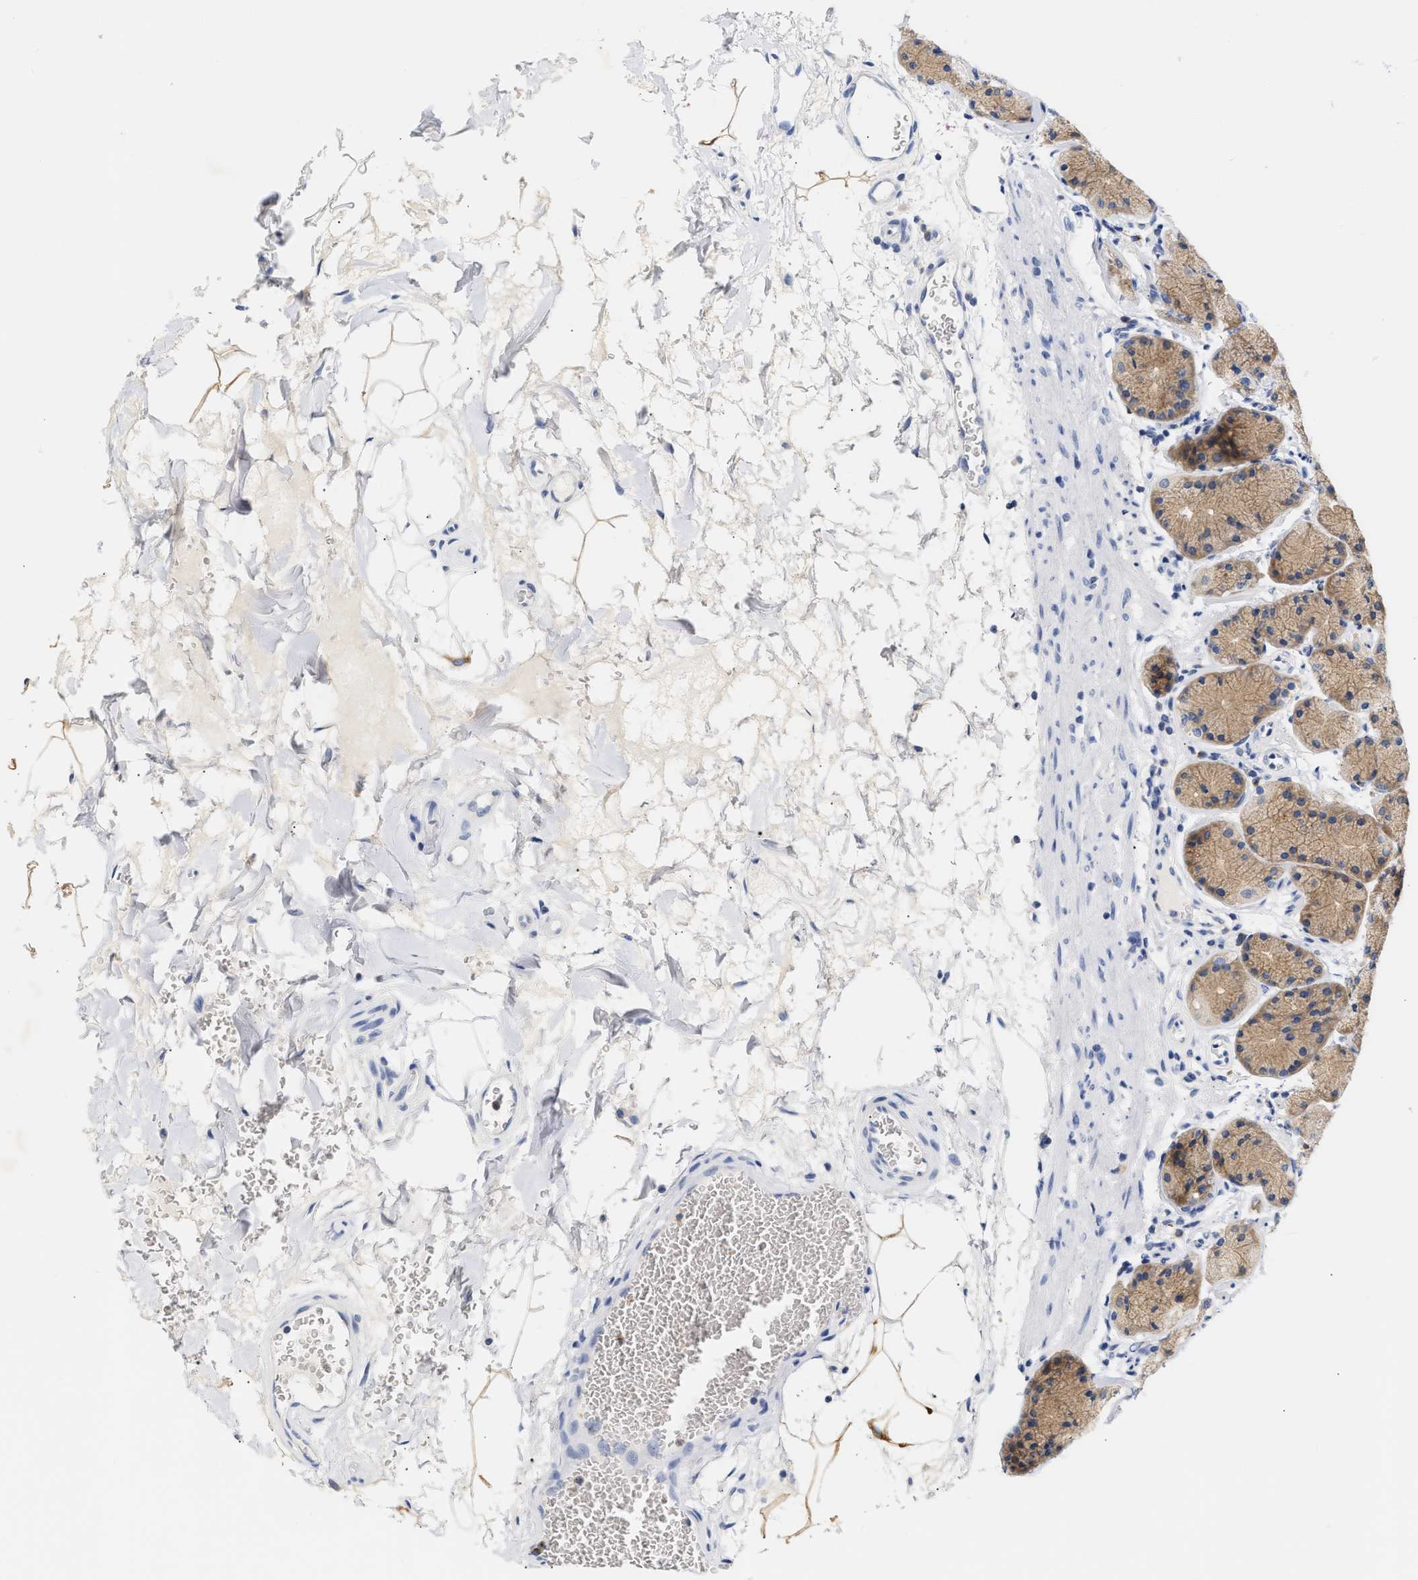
{"staining": {"intensity": "moderate", "quantity": ">75%", "location": "cytoplasmic/membranous"}, "tissue": "stomach", "cell_type": "Glandular cells", "image_type": "normal", "snomed": [{"axis": "morphology", "description": "Normal tissue, NOS"}, {"axis": "topography", "description": "Stomach"}], "caption": "An IHC histopathology image of normal tissue is shown. Protein staining in brown labels moderate cytoplasmic/membranous positivity in stomach within glandular cells.", "gene": "TRIM50", "patient": {"sex": "male", "age": 42}}